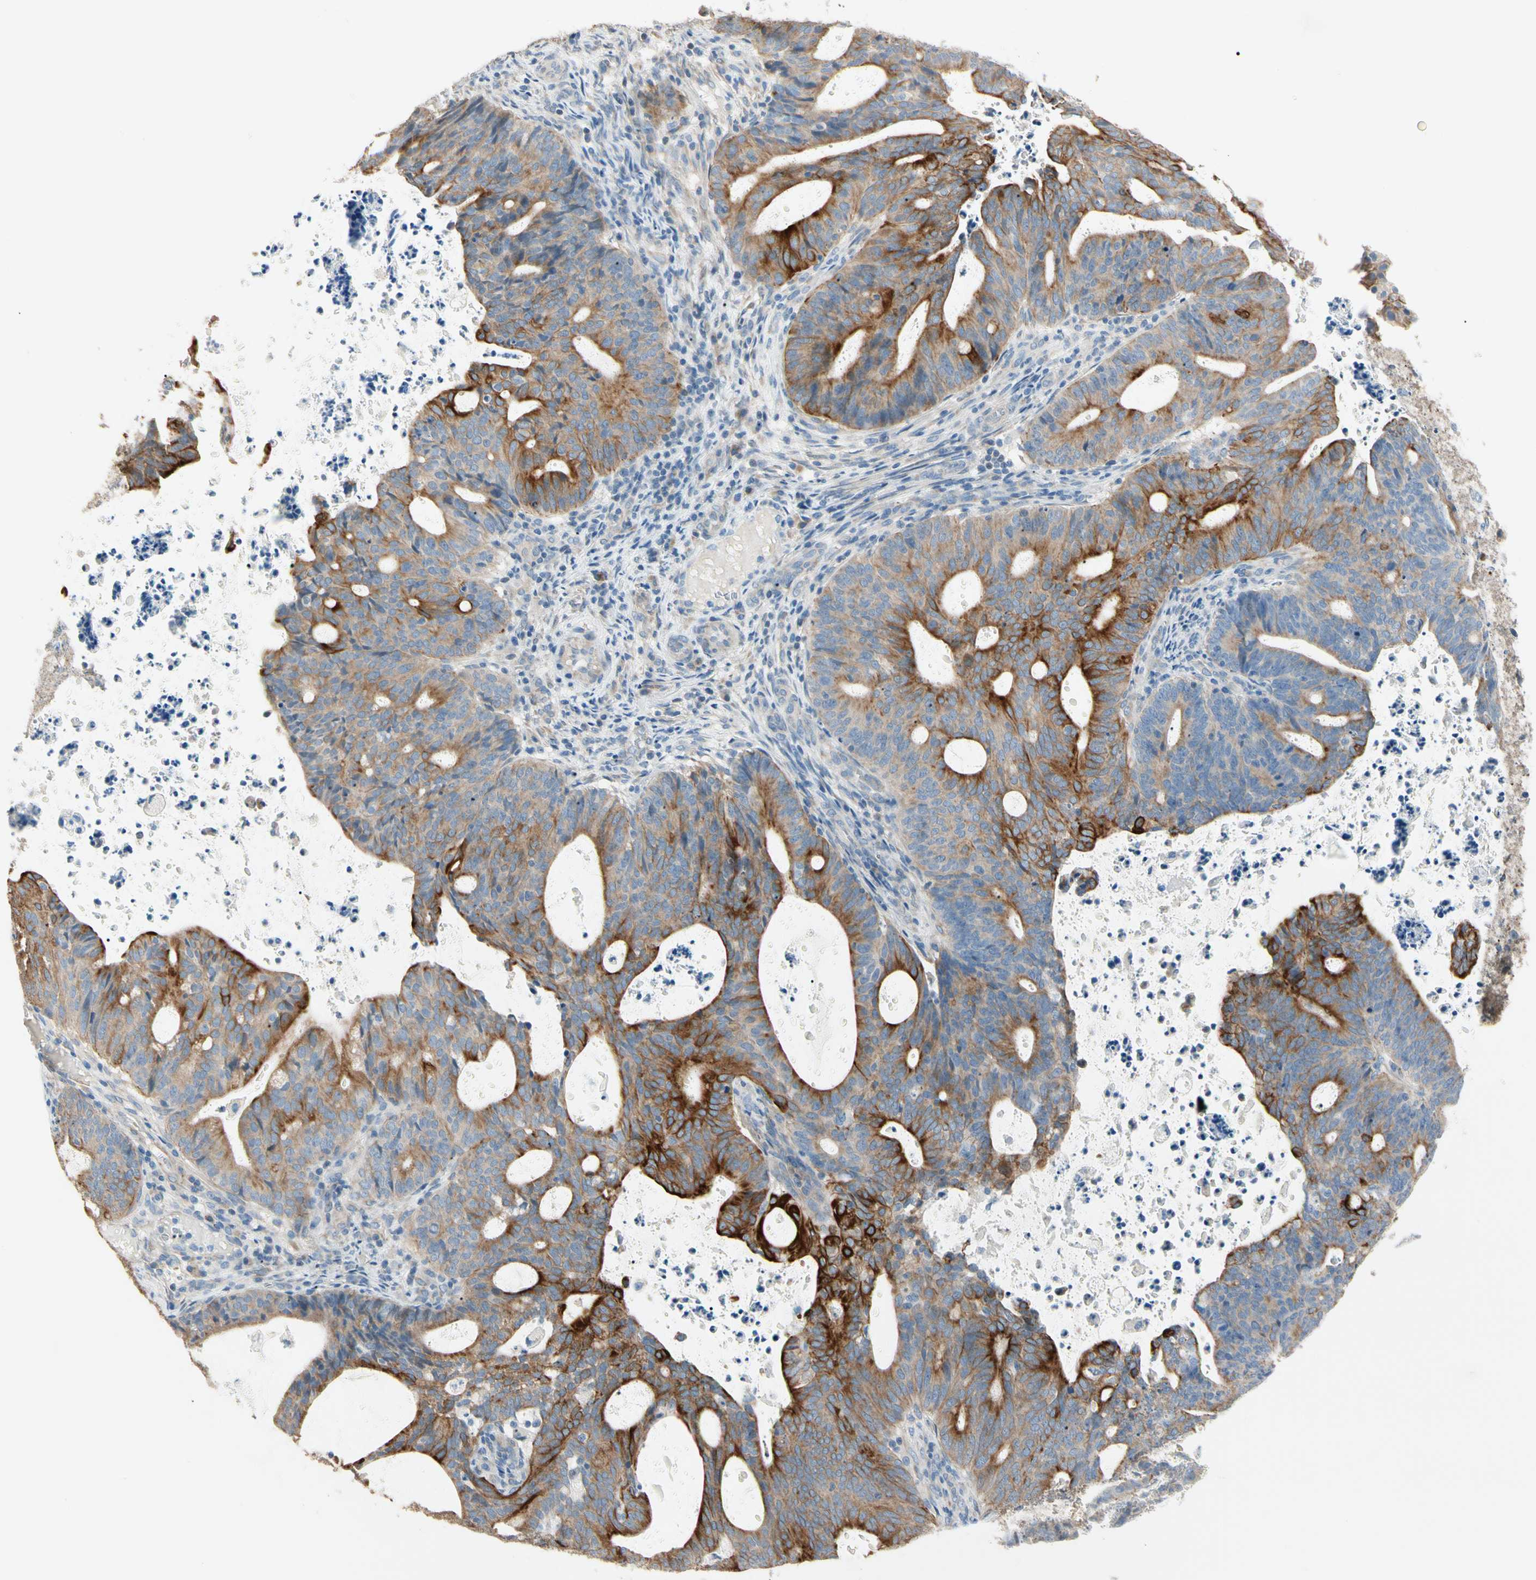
{"staining": {"intensity": "strong", "quantity": ">75%", "location": "cytoplasmic/membranous"}, "tissue": "endometrial cancer", "cell_type": "Tumor cells", "image_type": "cancer", "snomed": [{"axis": "morphology", "description": "Adenocarcinoma, NOS"}, {"axis": "topography", "description": "Uterus"}], "caption": "Protein staining by immunohistochemistry reveals strong cytoplasmic/membranous staining in about >75% of tumor cells in endometrial cancer (adenocarcinoma).", "gene": "DUSP12", "patient": {"sex": "female", "age": 83}}